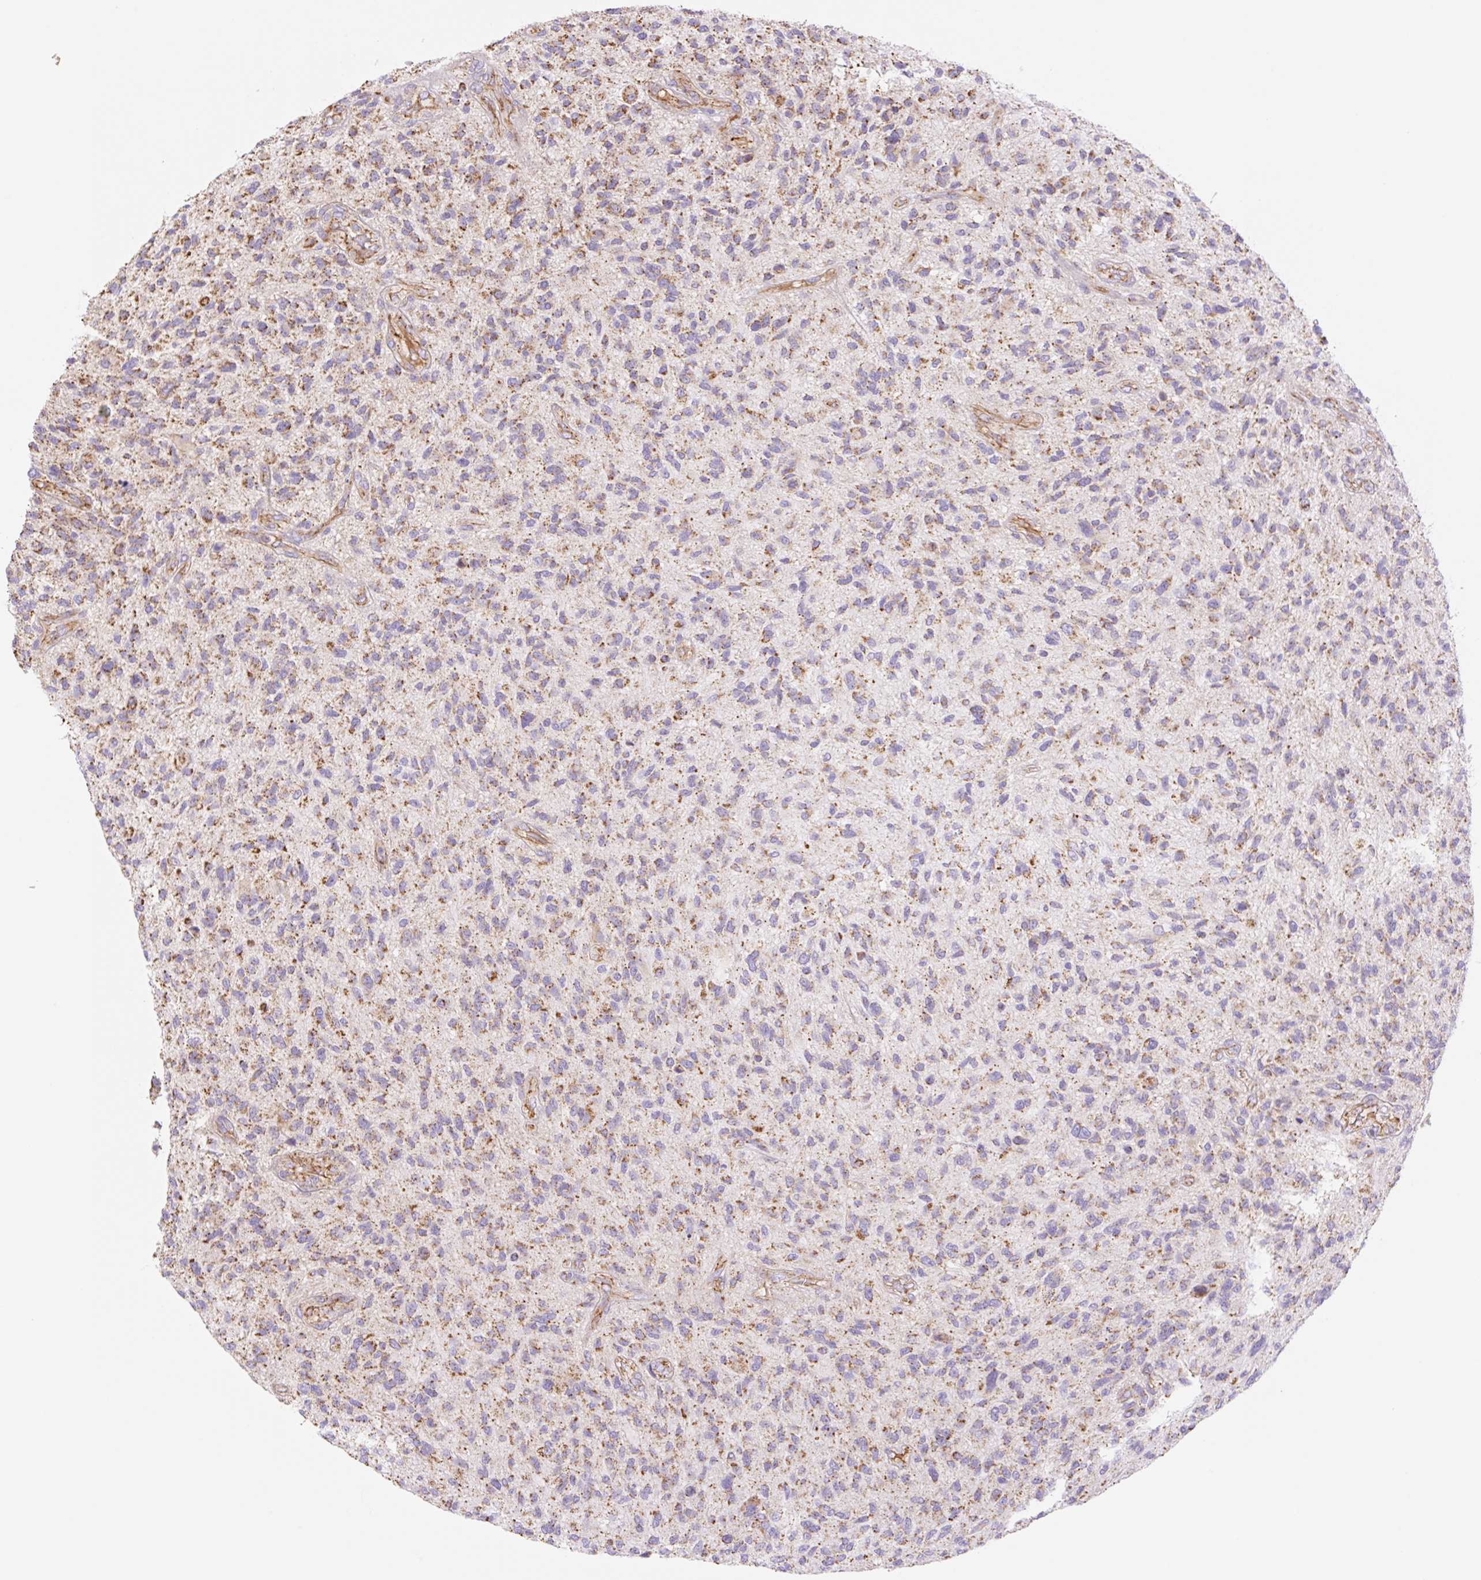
{"staining": {"intensity": "moderate", "quantity": "25%-75%", "location": "cytoplasmic/membranous"}, "tissue": "glioma", "cell_type": "Tumor cells", "image_type": "cancer", "snomed": [{"axis": "morphology", "description": "Glioma, malignant, High grade"}, {"axis": "topography", "description": "Brain"}], "caption": "DAB (3,3'-diaminobenzidine) immunohistochemical staining of glioma exhibits moderate cytoplasmic/membranous protein positivity in approximately 25%-75% of tumor cells.", "gene": "ESAM", "patient": {"sex": "male", "age": 47}}